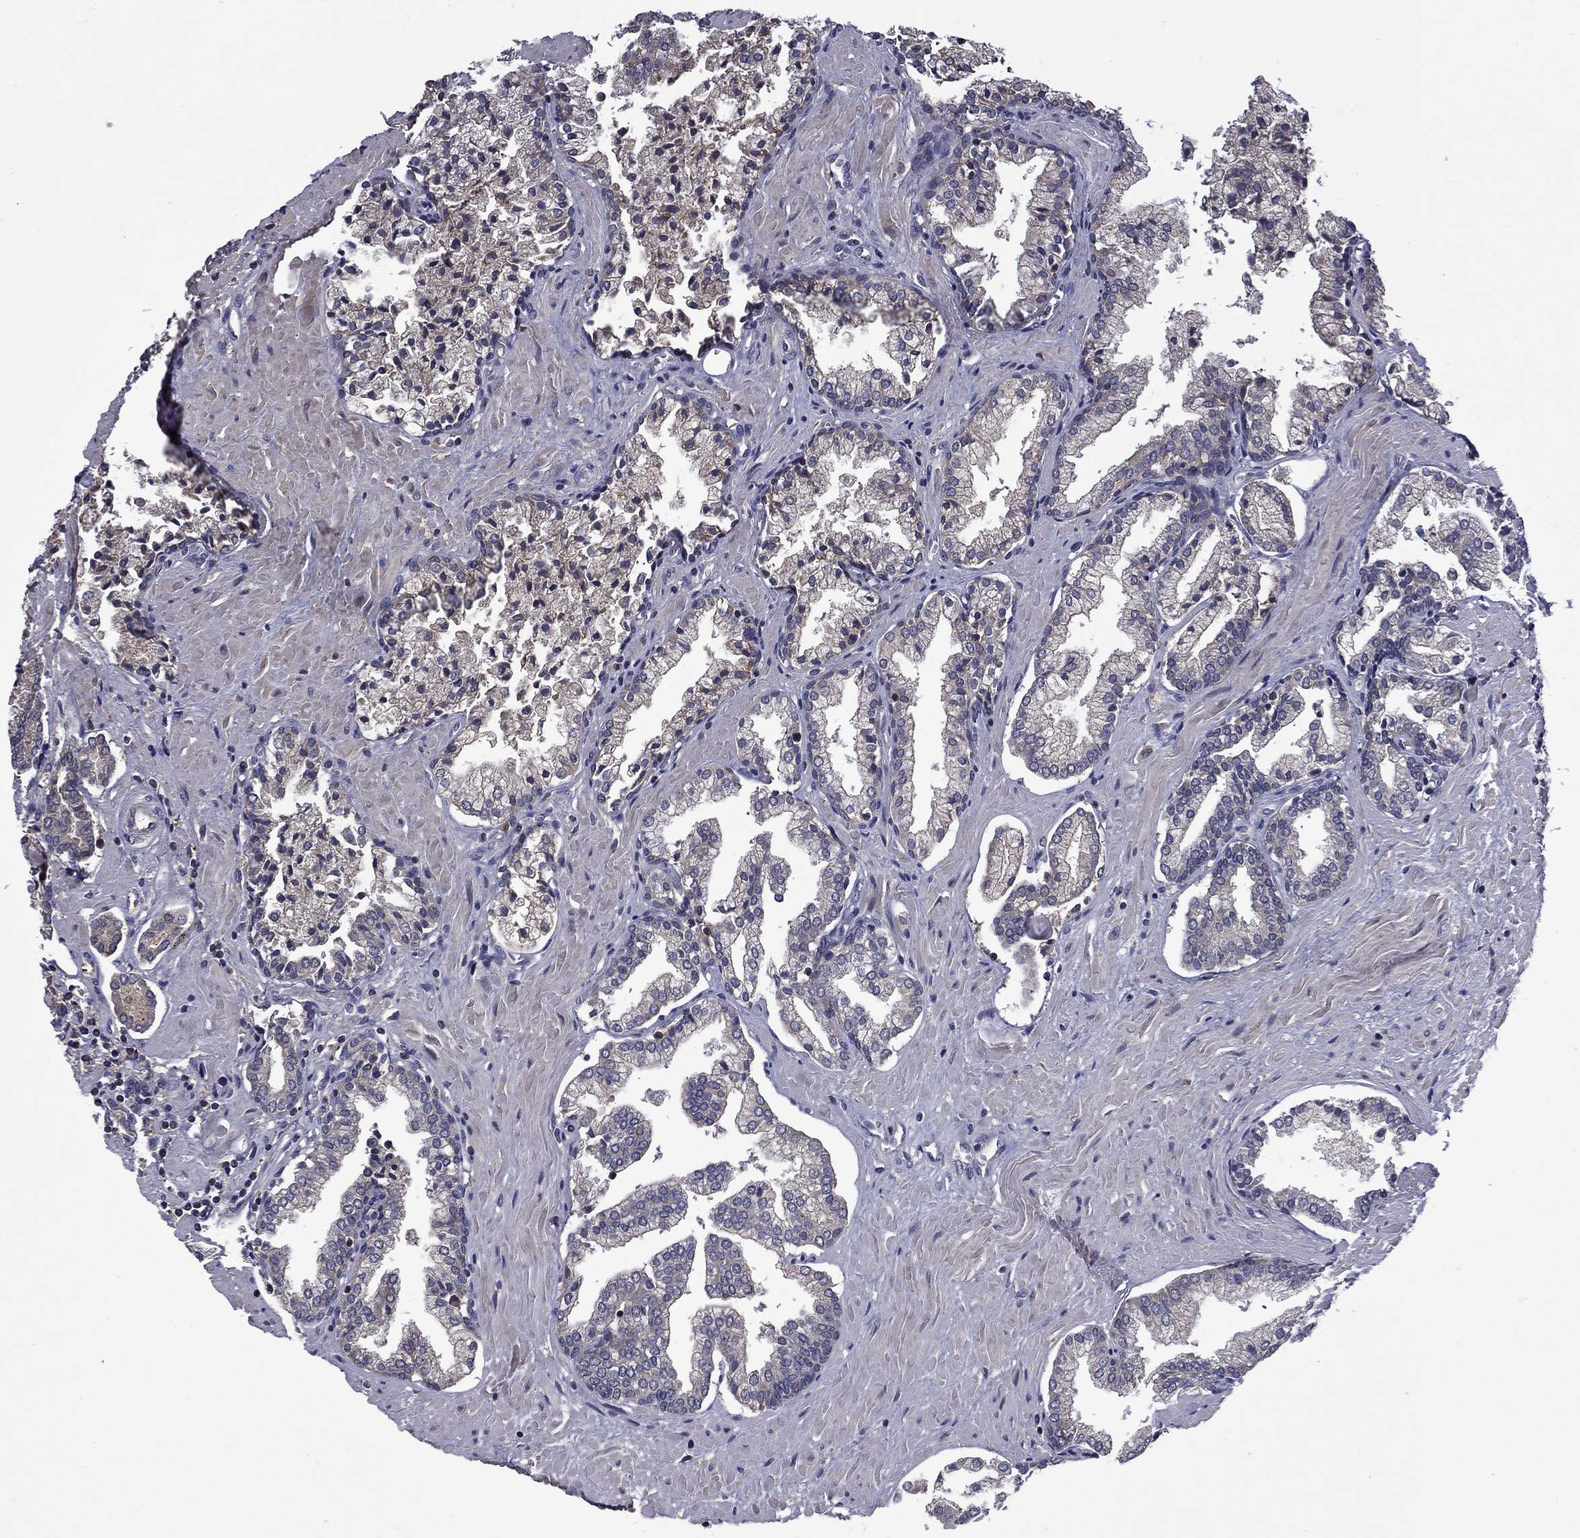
{"staining": {"intensity": "negative", "quantity": "none", "location": "none"}, "tissue": "prostate cancer", "cell_type": "Tumor cells", "image_type": "cancer", "snomed": [{"axis": "morphology", "description": "Adenocarcinoma, NOS"}, {"axis": "topography", "description": "Prostate and seminal vesicle, NOS"}, {"axis": "topography", "description": "Prostate"}], "caption": "Prostate cancer was stained to show a protein in brown. There is no significant staining in tumor cells.", "gene": "CEACAM7", "patient": {"sex": "male", "age": 44}}